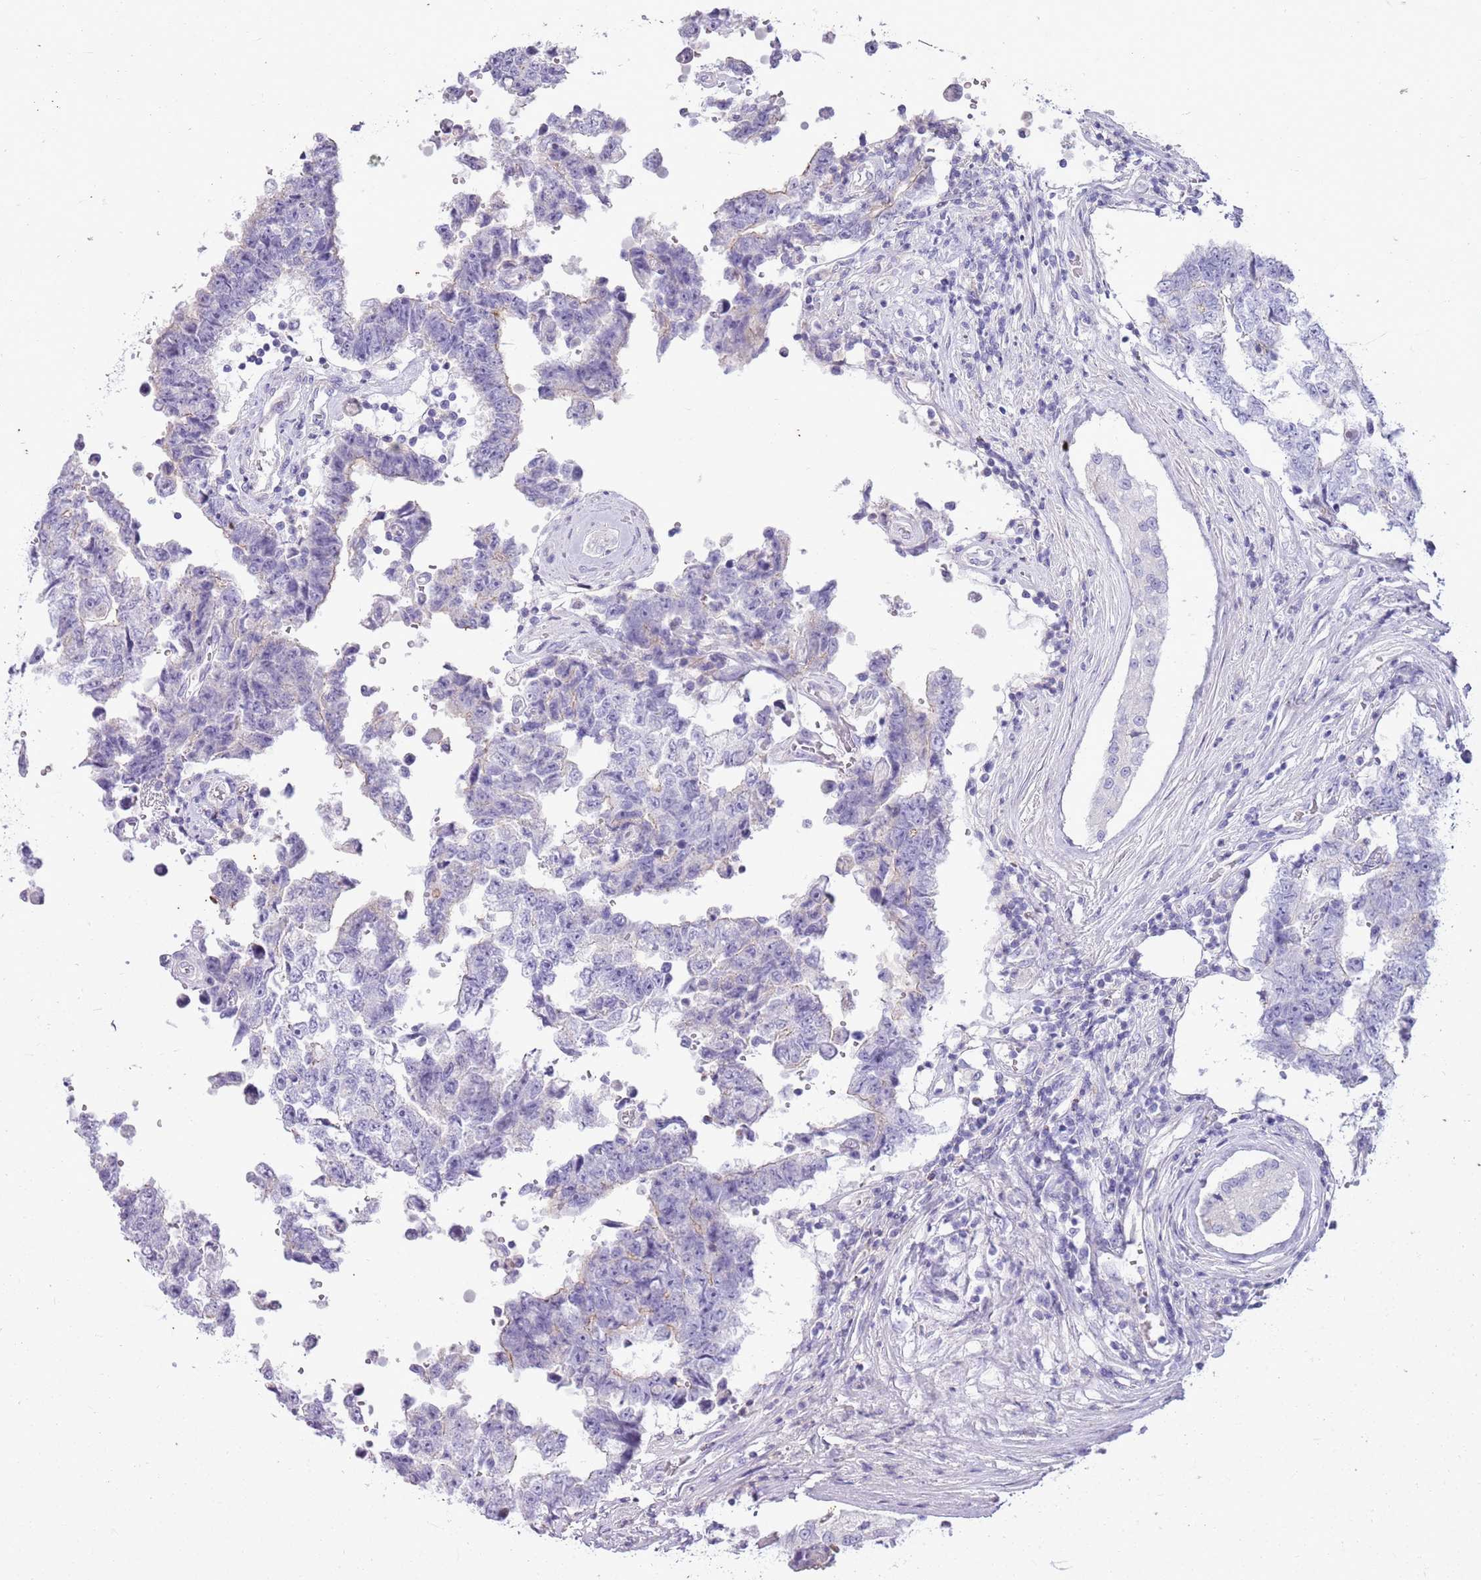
{"staining": {"intensity": "negative", "quantity": "none", "location": "none"}, "tissue": "testis cancer", "cell_type": "Tumor cells", "image_type": "cancer", "snomed": [{"axis": "morphology", "description": "Normal tissue, NOS"}, {"axis": "morphology", "description": "Carcinoma, Embryonal, NOS"}, {"axis": "topography", "description": "Testis"}, {"axis": "topography", "description": "Epididymis"}], "caption": "Embryonal carcinoma (testis) was stained to show a protein in brown. There is no significant staining in tumor cells. (Stains: DAB immunohistochemistry (IHC) with hematoxylin counter stain, Microscopy: brightfield microscopy at high magnification).", "gene": "CNPPD1", "patient": {"sex": "male", "age": 25}}